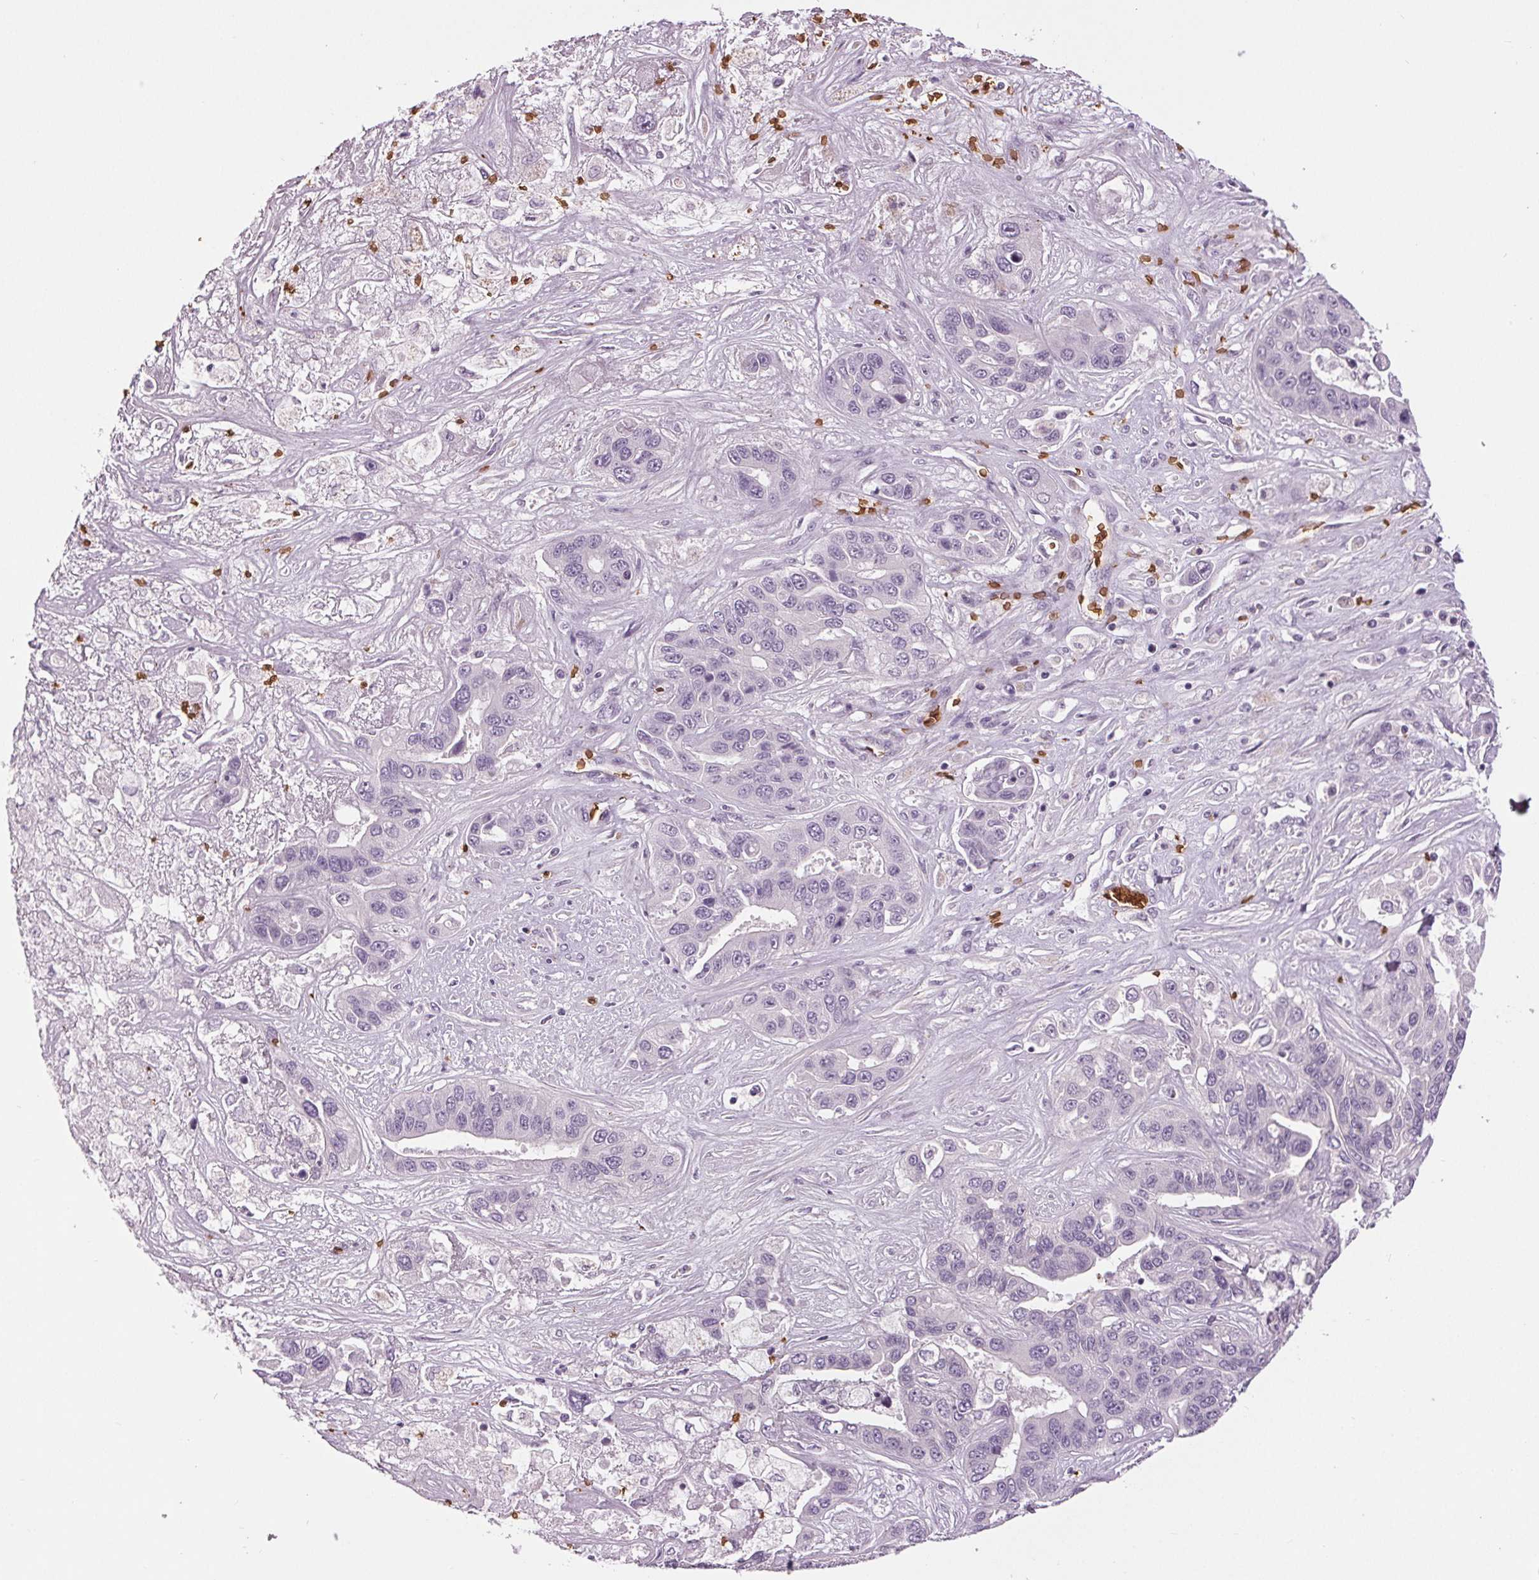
{"staining": {"intensity": "negative", "quantity": "none", "location": "none"}, "tissue": "liver cancer", "cell_type": "Tumor cells", "image_type": "cancer", "snomed": [{"axis": "morphology", "description": "Cholangiocarcinoma"}, {"axis": "topography", "description": "Liver"}], "caption": "DAB (3,3'-diaminobenzidine) immunohistochemical staining of liver cholangiocarcinoma reveals no significant expression in tumor cells. (DAB (3,3'-diaminobenzidine) immunohistochemistry with hematoxylin counter stain).", "gene": "SLC4A1", "patient": {"sex": "female", "age": 52}}